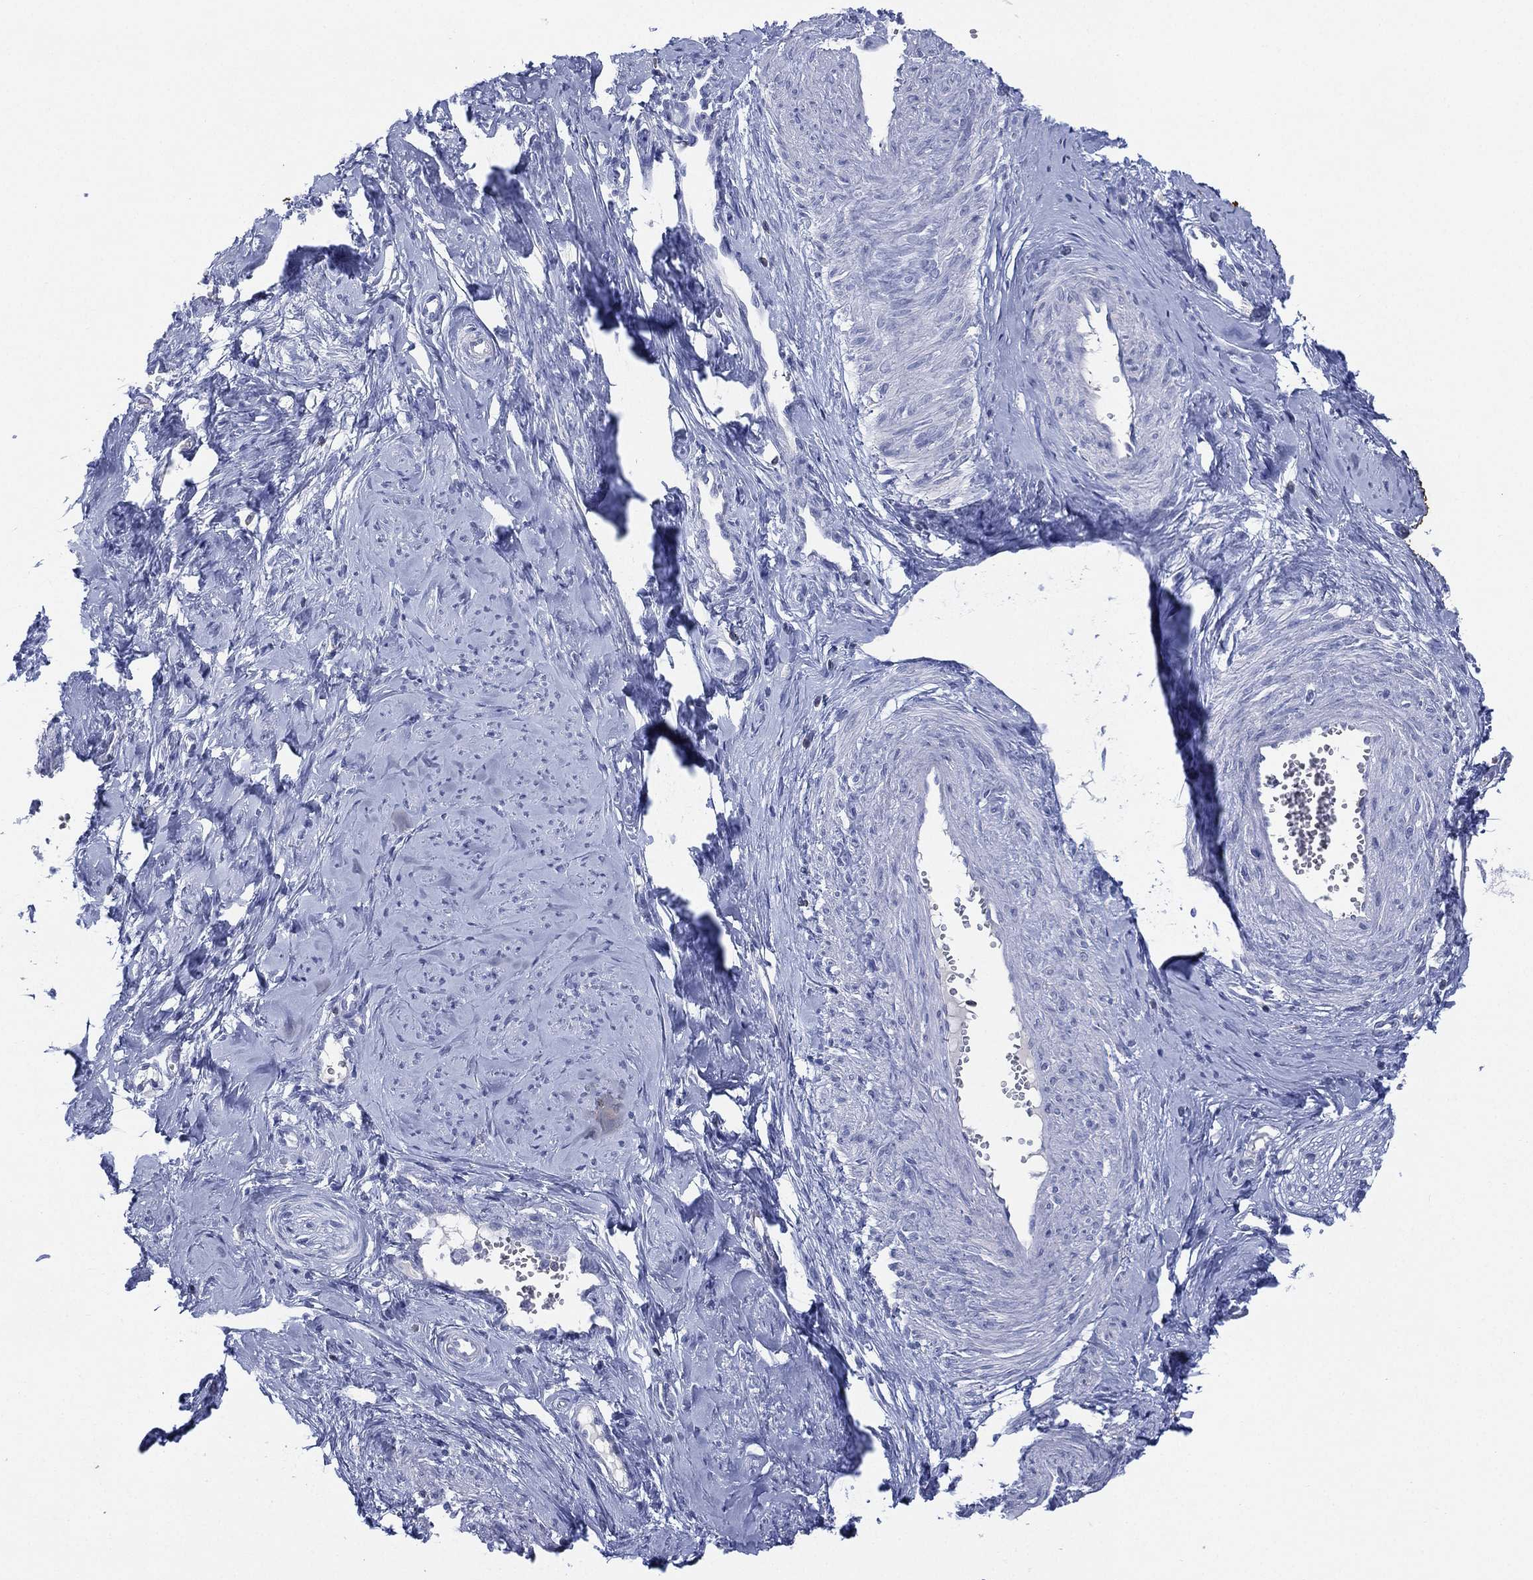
{"staining": {"intensity": "negative", "quantity": "none", "location": "none"}, "tissue": "smooth muscle", "cell_type": "Smooth muscle cells", "image_type": "normal", "snomed": [{"axis": "morphology", "description": "Normal tissue, NOS"}, {"axis": "topography", "description": "Smooth muscle"}], "caption": "Smooth muscle cells are negative for brown protein staining in benign smooth muscle. (Immunohistochemistry (ihc), brightfield microscopy, high magnification).", "gene": "SEPTIN1", "patient": {"sex": "female", "age": 48}}